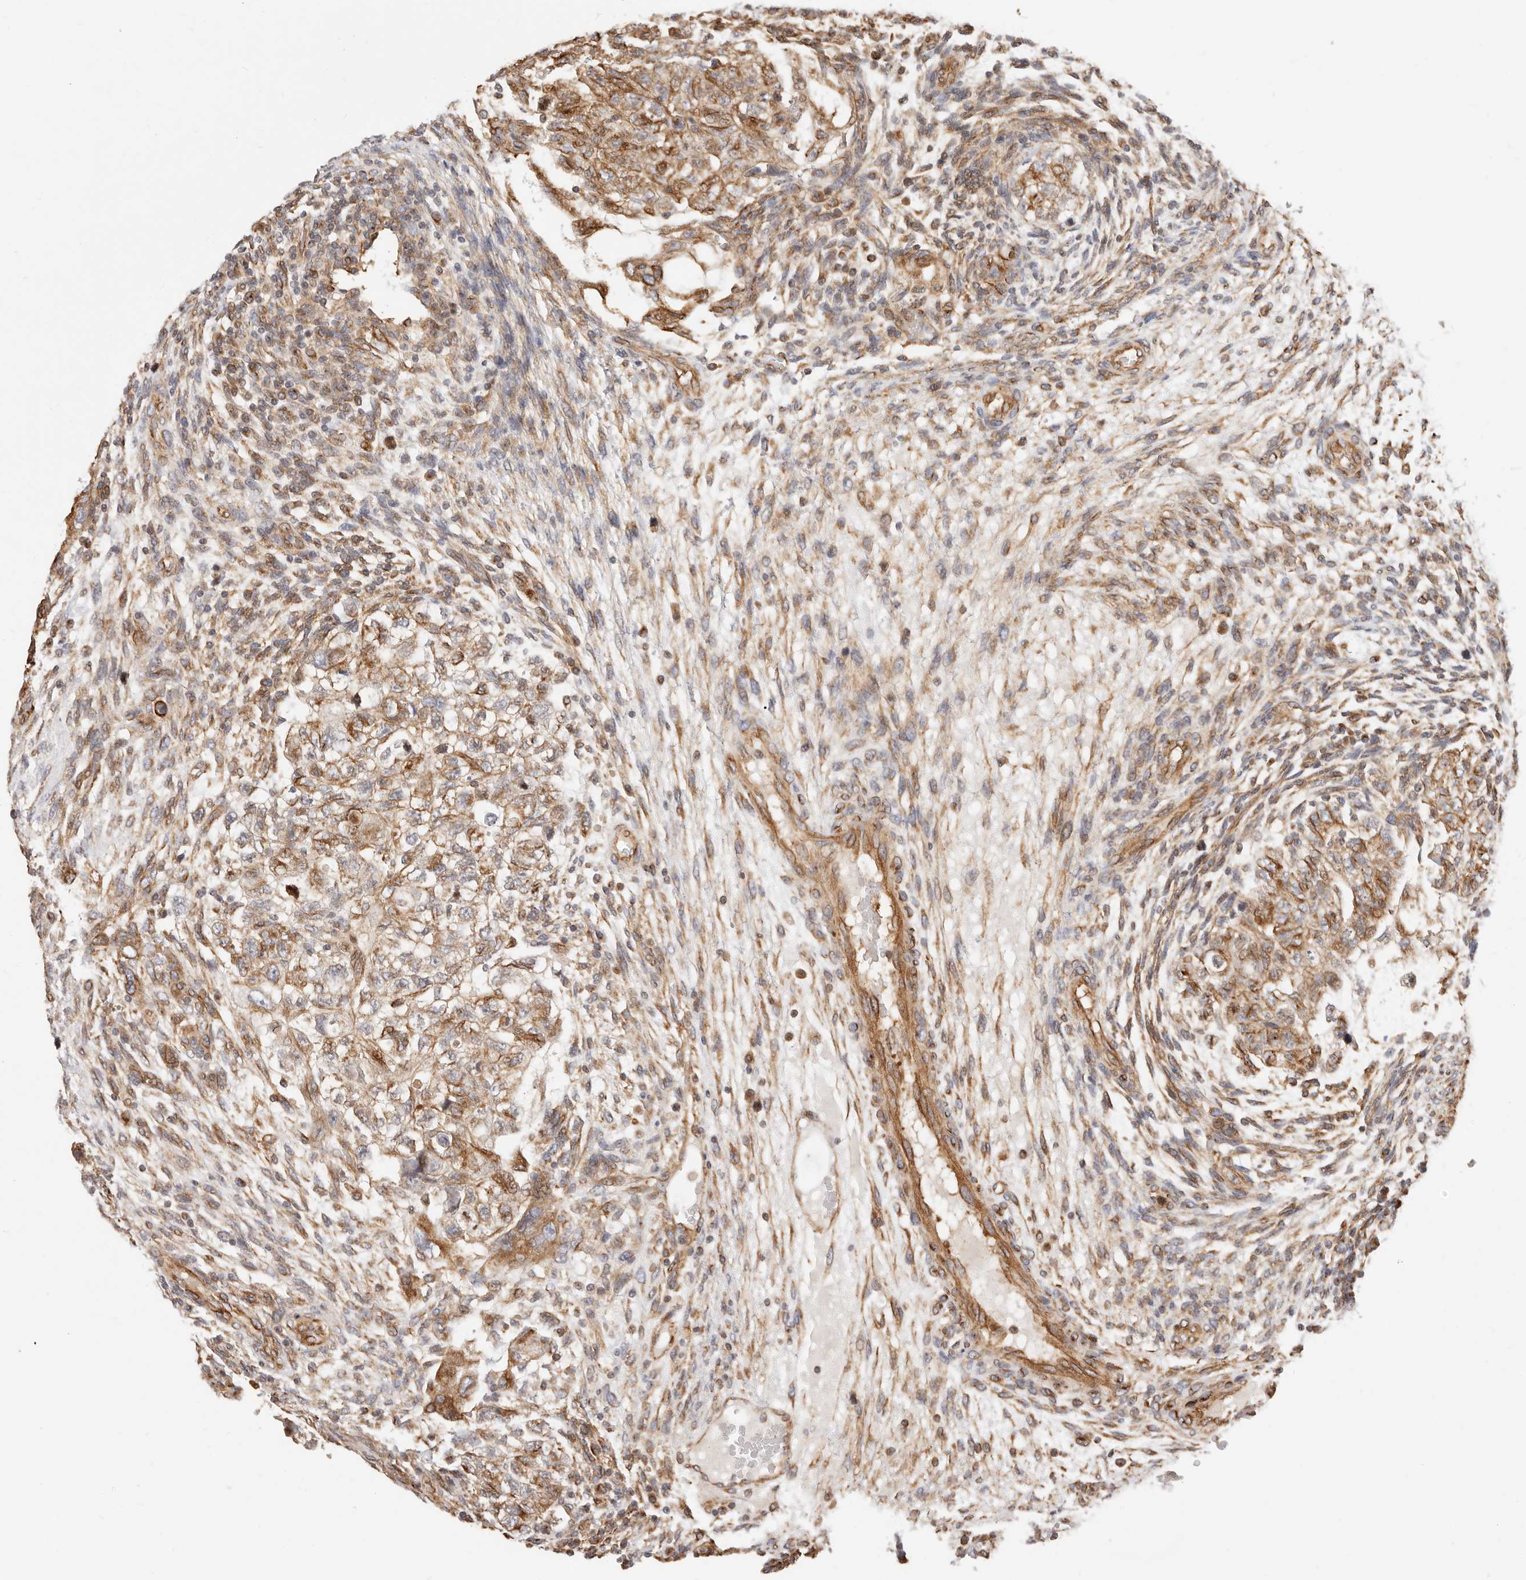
{"staining": {"intensity": "strong", "quantity": "25%-75%", "location": "cytoplasmic/membranous"}, "tissue": "testis cancer", "cell_type": "Tumor cells", "image_type": "cancer", "snomed": [{"axis": "morphology", "description": "Carcinoma, Embryonal, NOS"}, {"axis": "topography", "description": "Testis"}], "caption": "Immunohistochemistry (IHC) image of neoplastic tissue: embryonal carcinoma (testis) stained using immunohistochemistry displays high levels of strong protein expression localized specifically in the cytoplasmic/membranous of tumor cells, appearing as a cytoplasmic/membranous brown color.", "gene": "DTNBP1", "patient": {"sex": "male", "age": 36}}